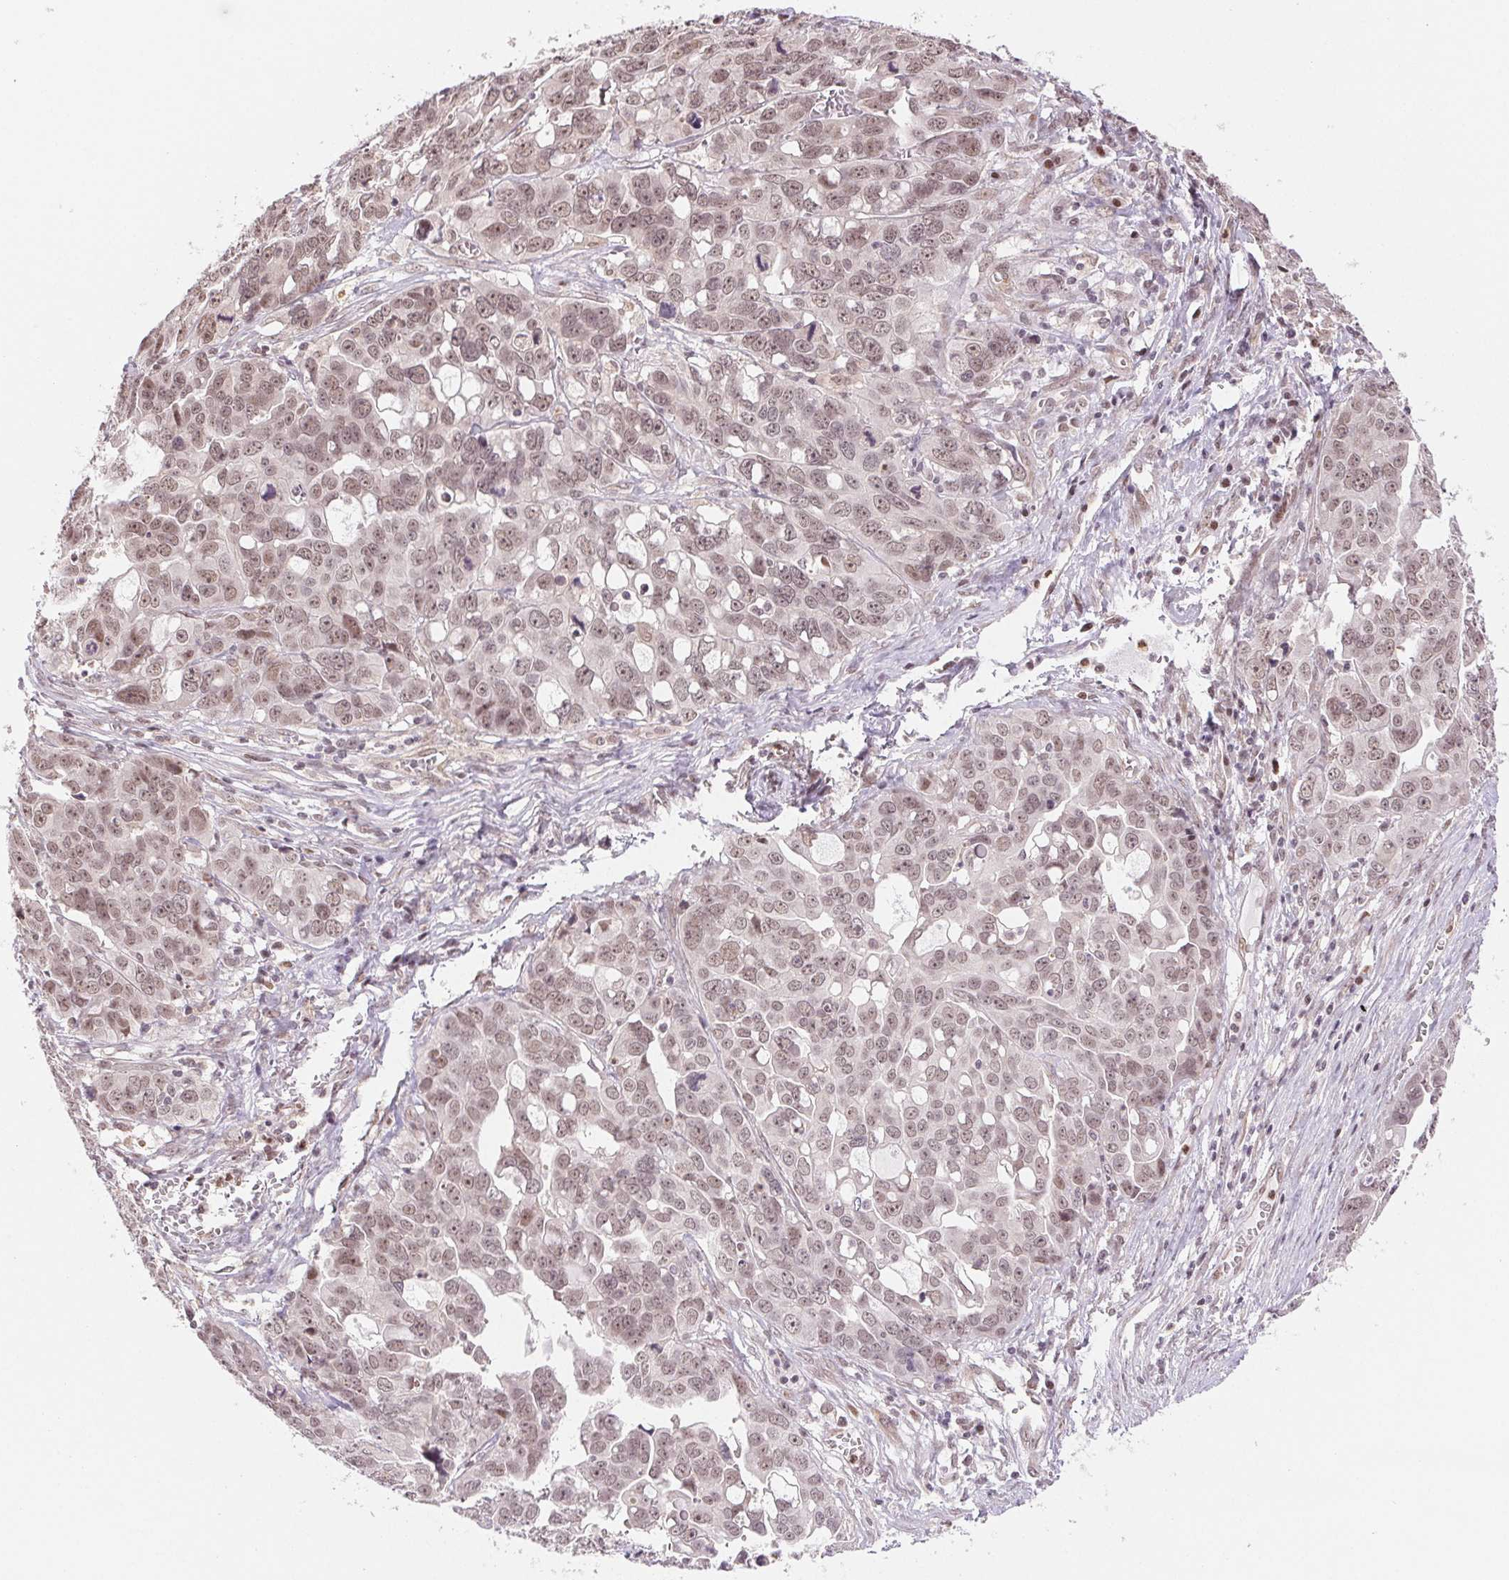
{"staining": {"intensity": "weak", "quantity": ">75%", "location": "nuclear"}, "tissue": "ovarian cancer", "cell_type": "Tumor cells", "image_type": "cancer", "snomed": [{"axis": "morphology", "description": "Carcinoma, endometroid"}, {"axis": "topography", "description": "Ovary"}], "caption": "Ovarian cancer (endometroid carcinoma) stained for a protein (brown) reveals weak nuclear positive expression in about >75% of tumor cells.", "gene": "GRHL3", "patient": {"sex": "female", "age": 78}}